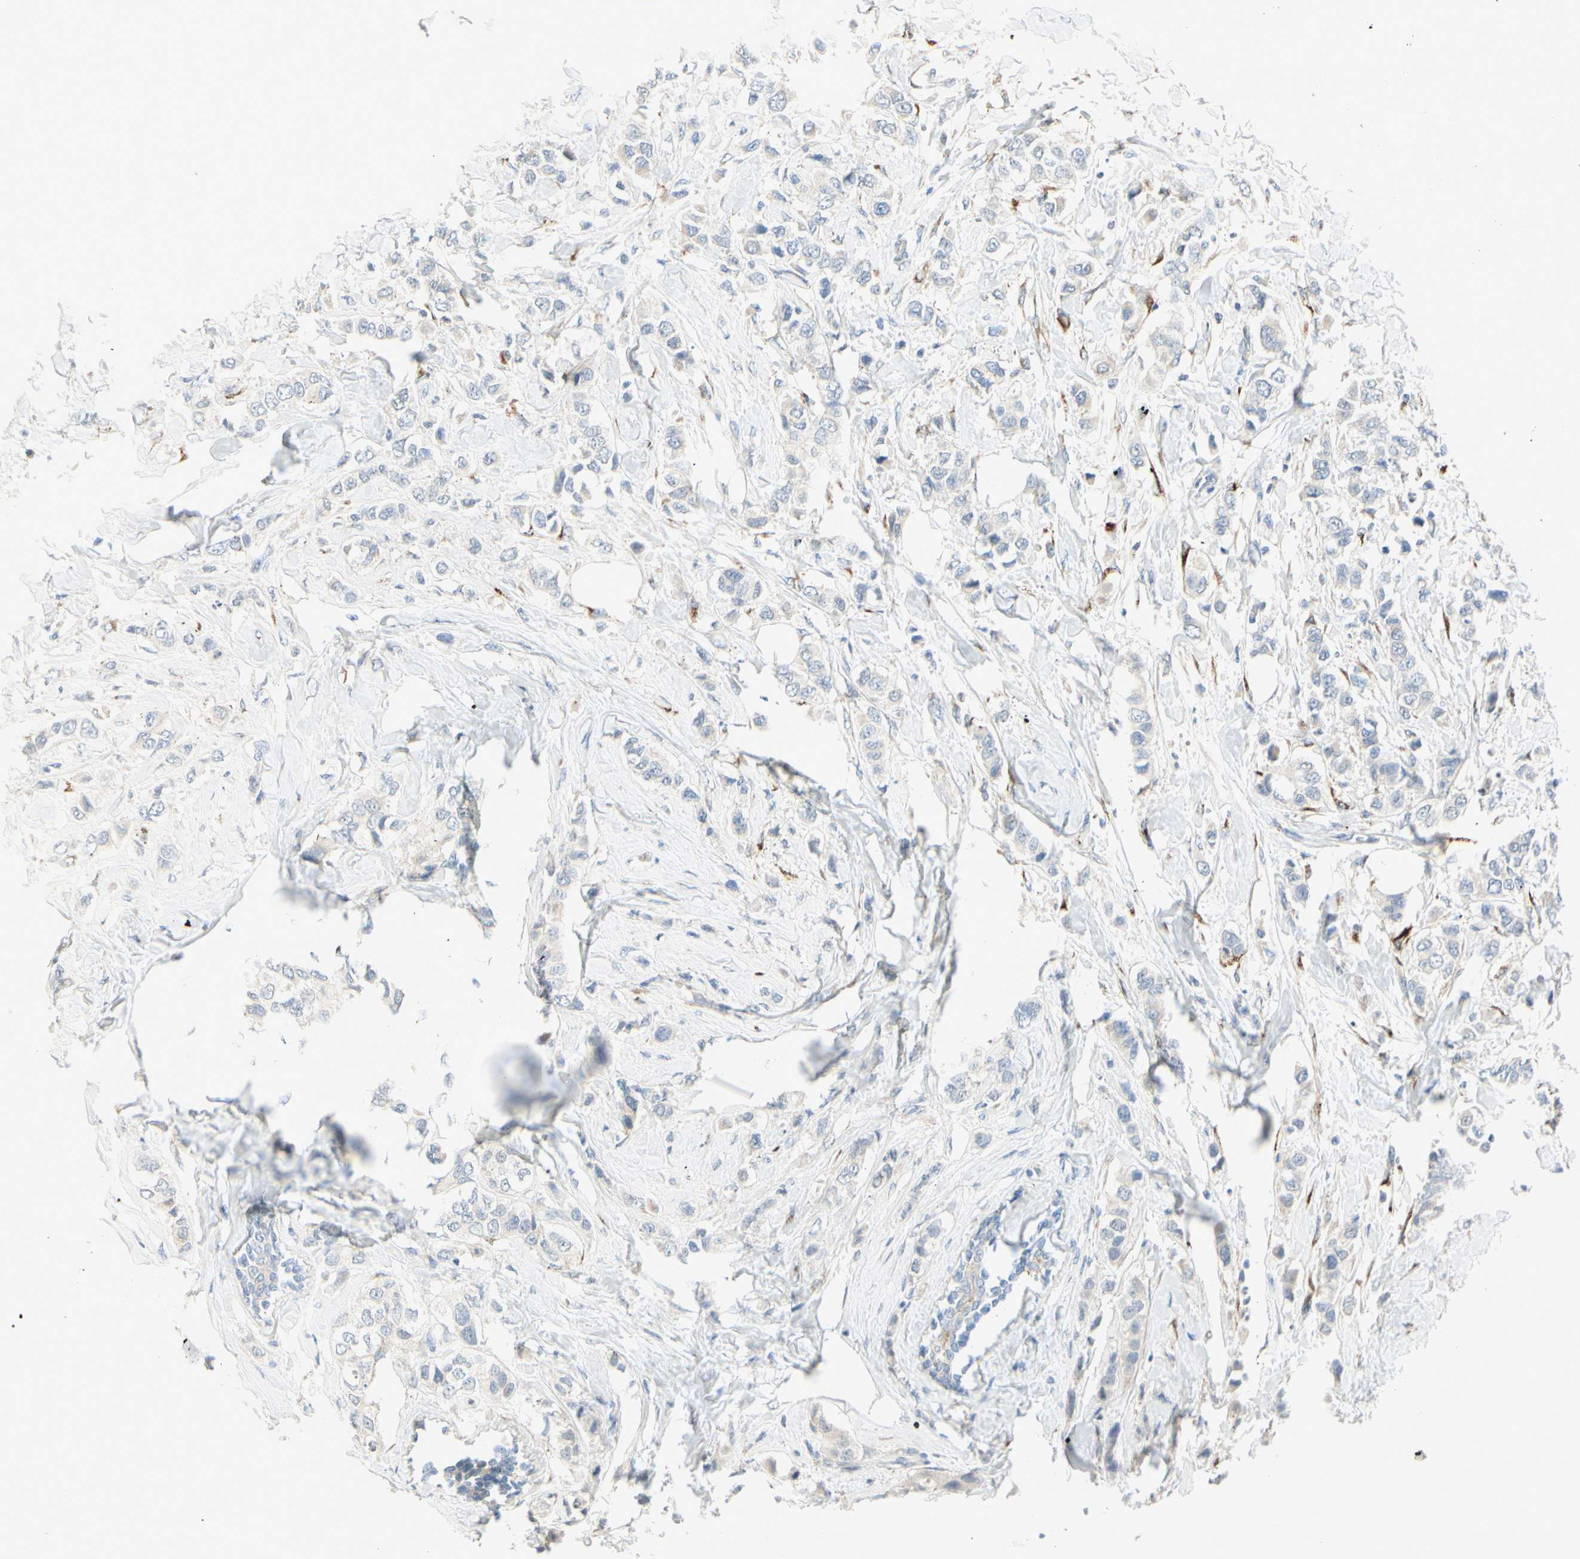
{"staining": {"intensity": "negative", "quantity": "none", "location": "none"}, "tissue": "breast cancer", "cell_type": "Tumor cells", "image_type": "cancer", "snomed": [{"axis": "morphology", "description": "Duct carcinoma"}, {"axis": "topography", "description": "Breast"}], "caption": "An immunohistochemistry histopathology image of breast invasive ductal carcinoma is shown. There is no staining in tumor cells of breast invasive ductal carcinoma. (DAB immunohistochemistry (IHC) visualized using brightfield microscopy, high magnification).", "gene": "GALNT5", "patient": {"sex": "female", "age": 50}}